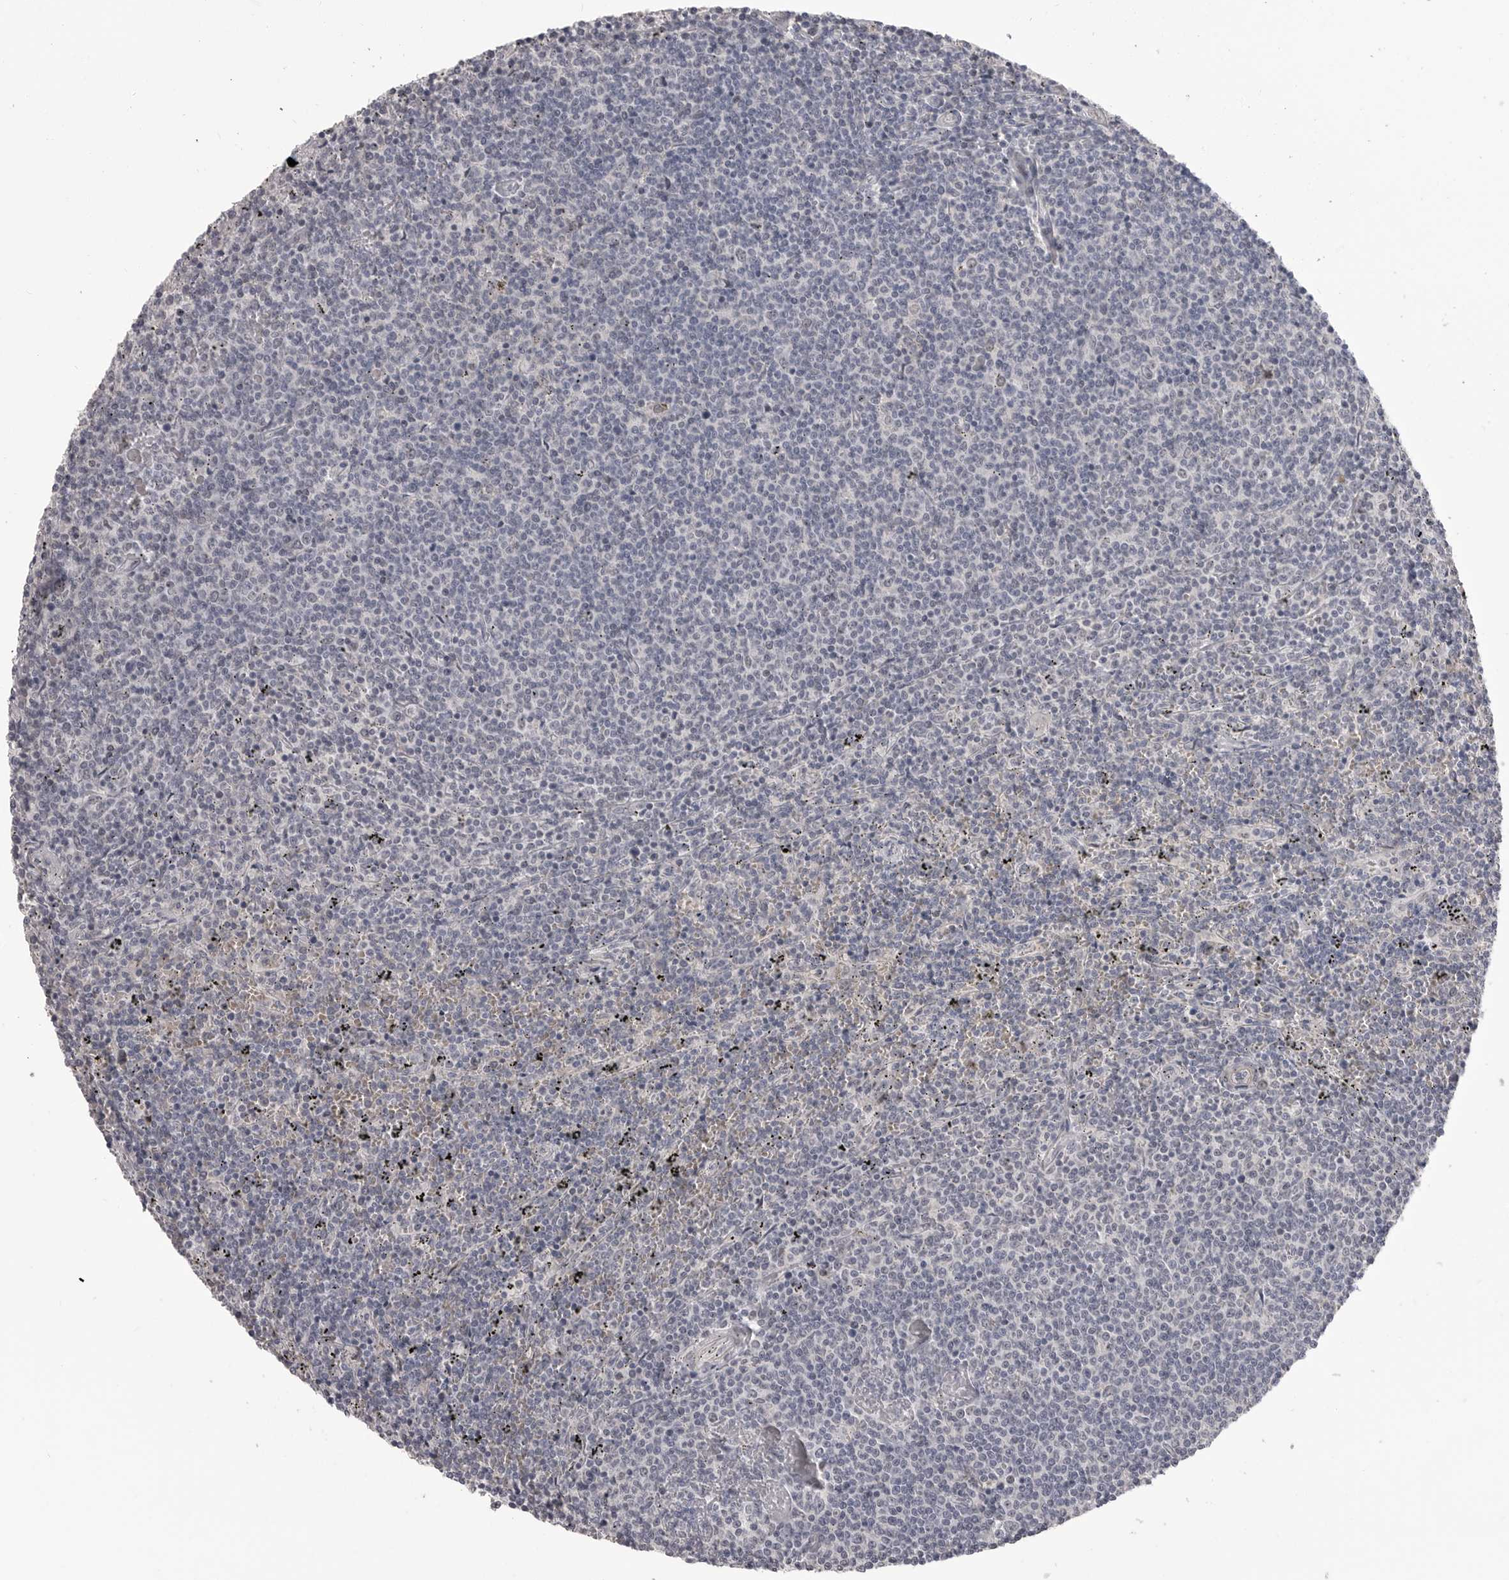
{"staining": {"intensity": "negative", "quantity": "none", "location": "none"}, "tissue": "lymphoma", "cell_type": "Tumor cells", "image_type": "cancer", "snomed": [{"axis": "morphology", "description": "Malignant lymphoma, non-Hodgkin's type, Low grade"}, {"axis": "topography", "description": "Spleen"}], "caption": "Immunohistochemistry (IHC) micrograph of human lymphoma stained for a protein (brown), which demonstrates no positivity in tumor cells.", "gene": "PLEKHF1", "patient": {"sex": "female", "age": 50}}